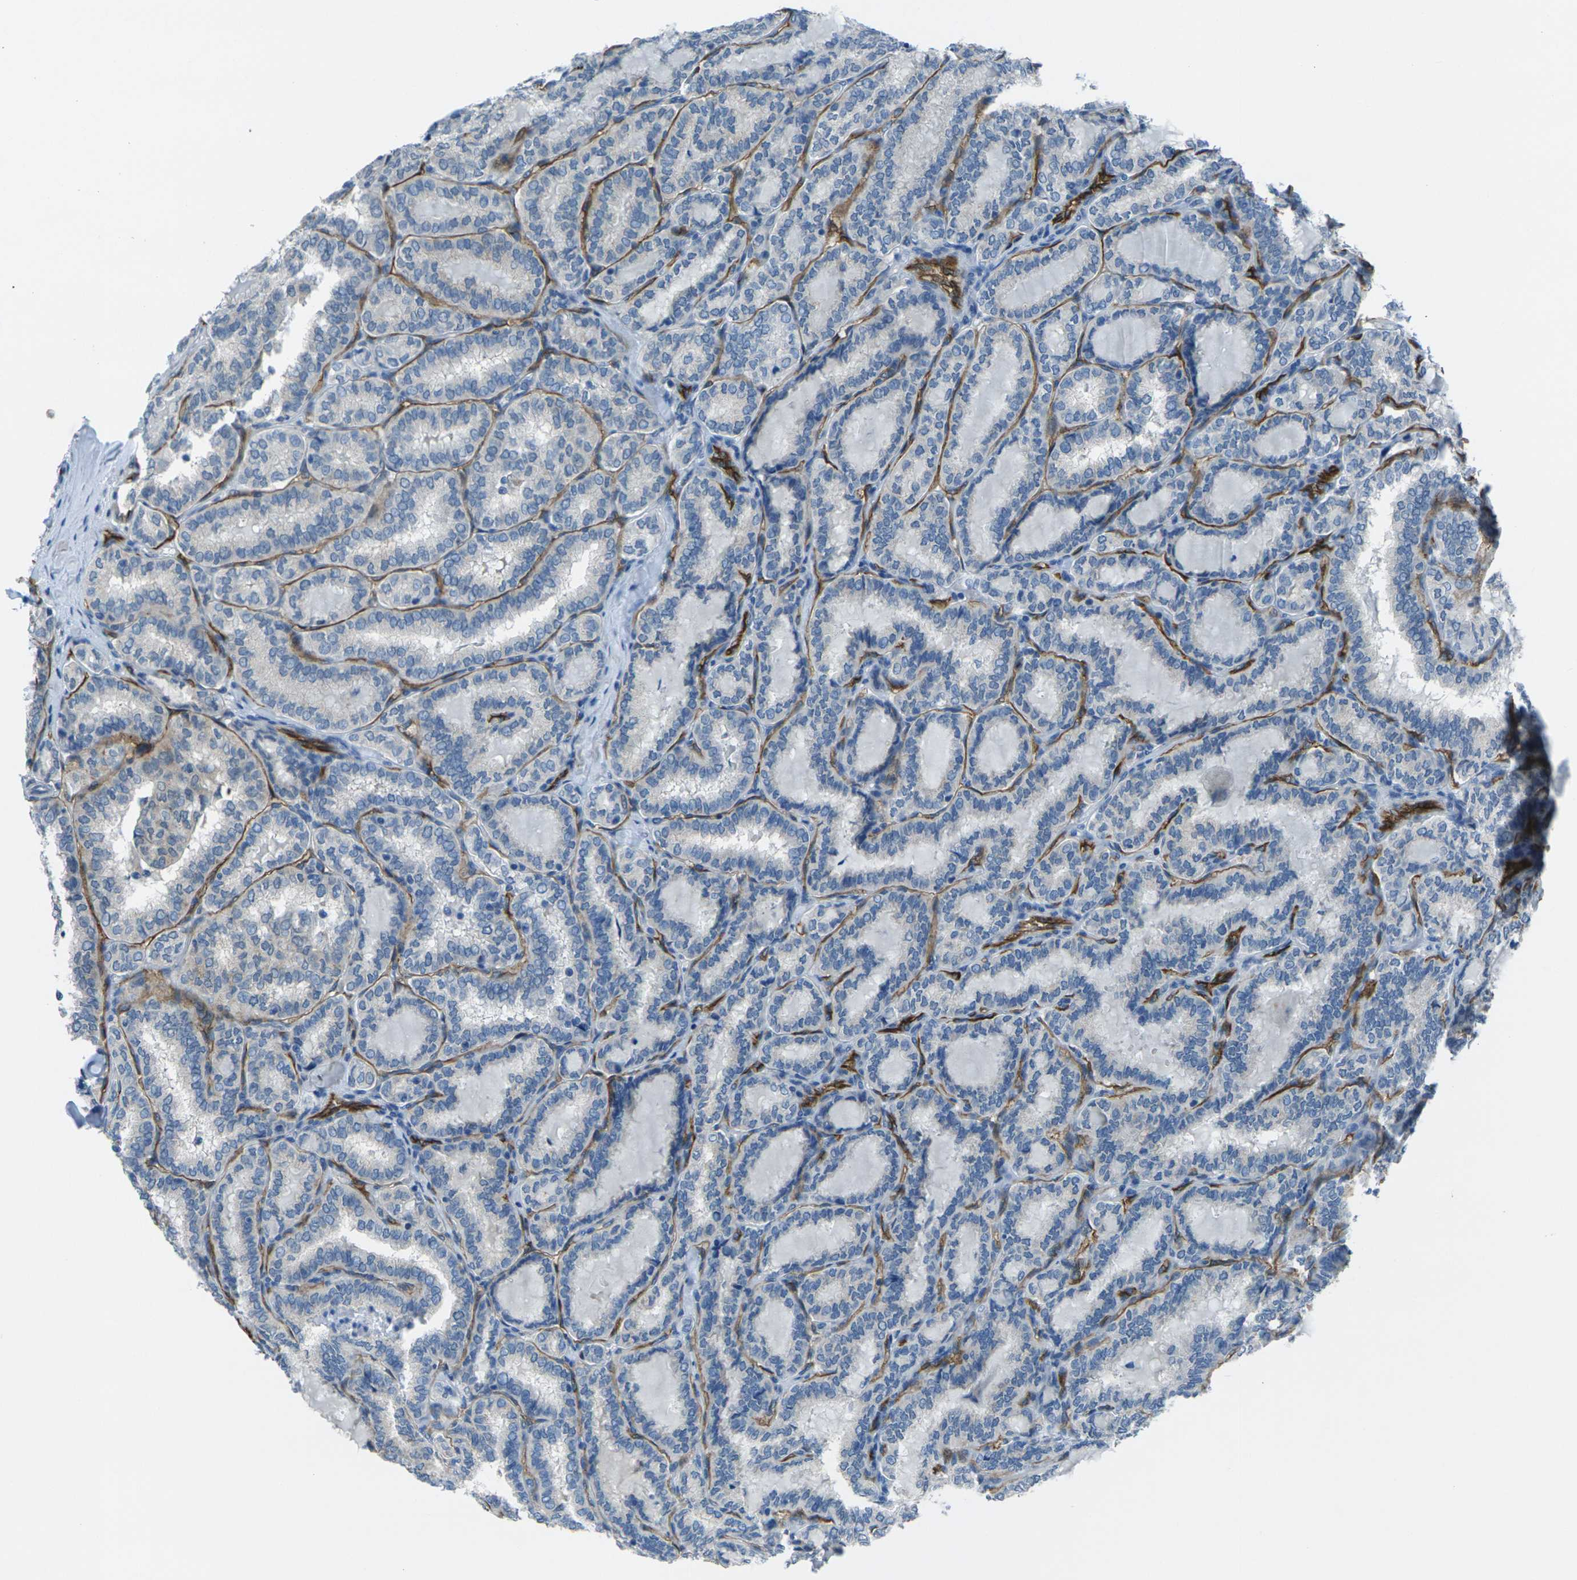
{"staining": {"intensity": "negative", "quantity": "none", "location": "none"}, "tissue": "thyroid cancer", "cell_type": "Tumor cells", "image_type": "cancer", "snomed": [{"axis": "morphology", "description": "Normal tissue, NOS"}, {"axis": "morphology", "description": "Papillary adenocarcinoma, NOS"}, {"axis": "topography", "description": "Thyroid gland"}], "caption": "Tumor cells are negative for brown protein staining in thyroid papillary adenocarcinoma.", "gene": "HSPA12B", "patient": {"sex": "female", "age": 30}}